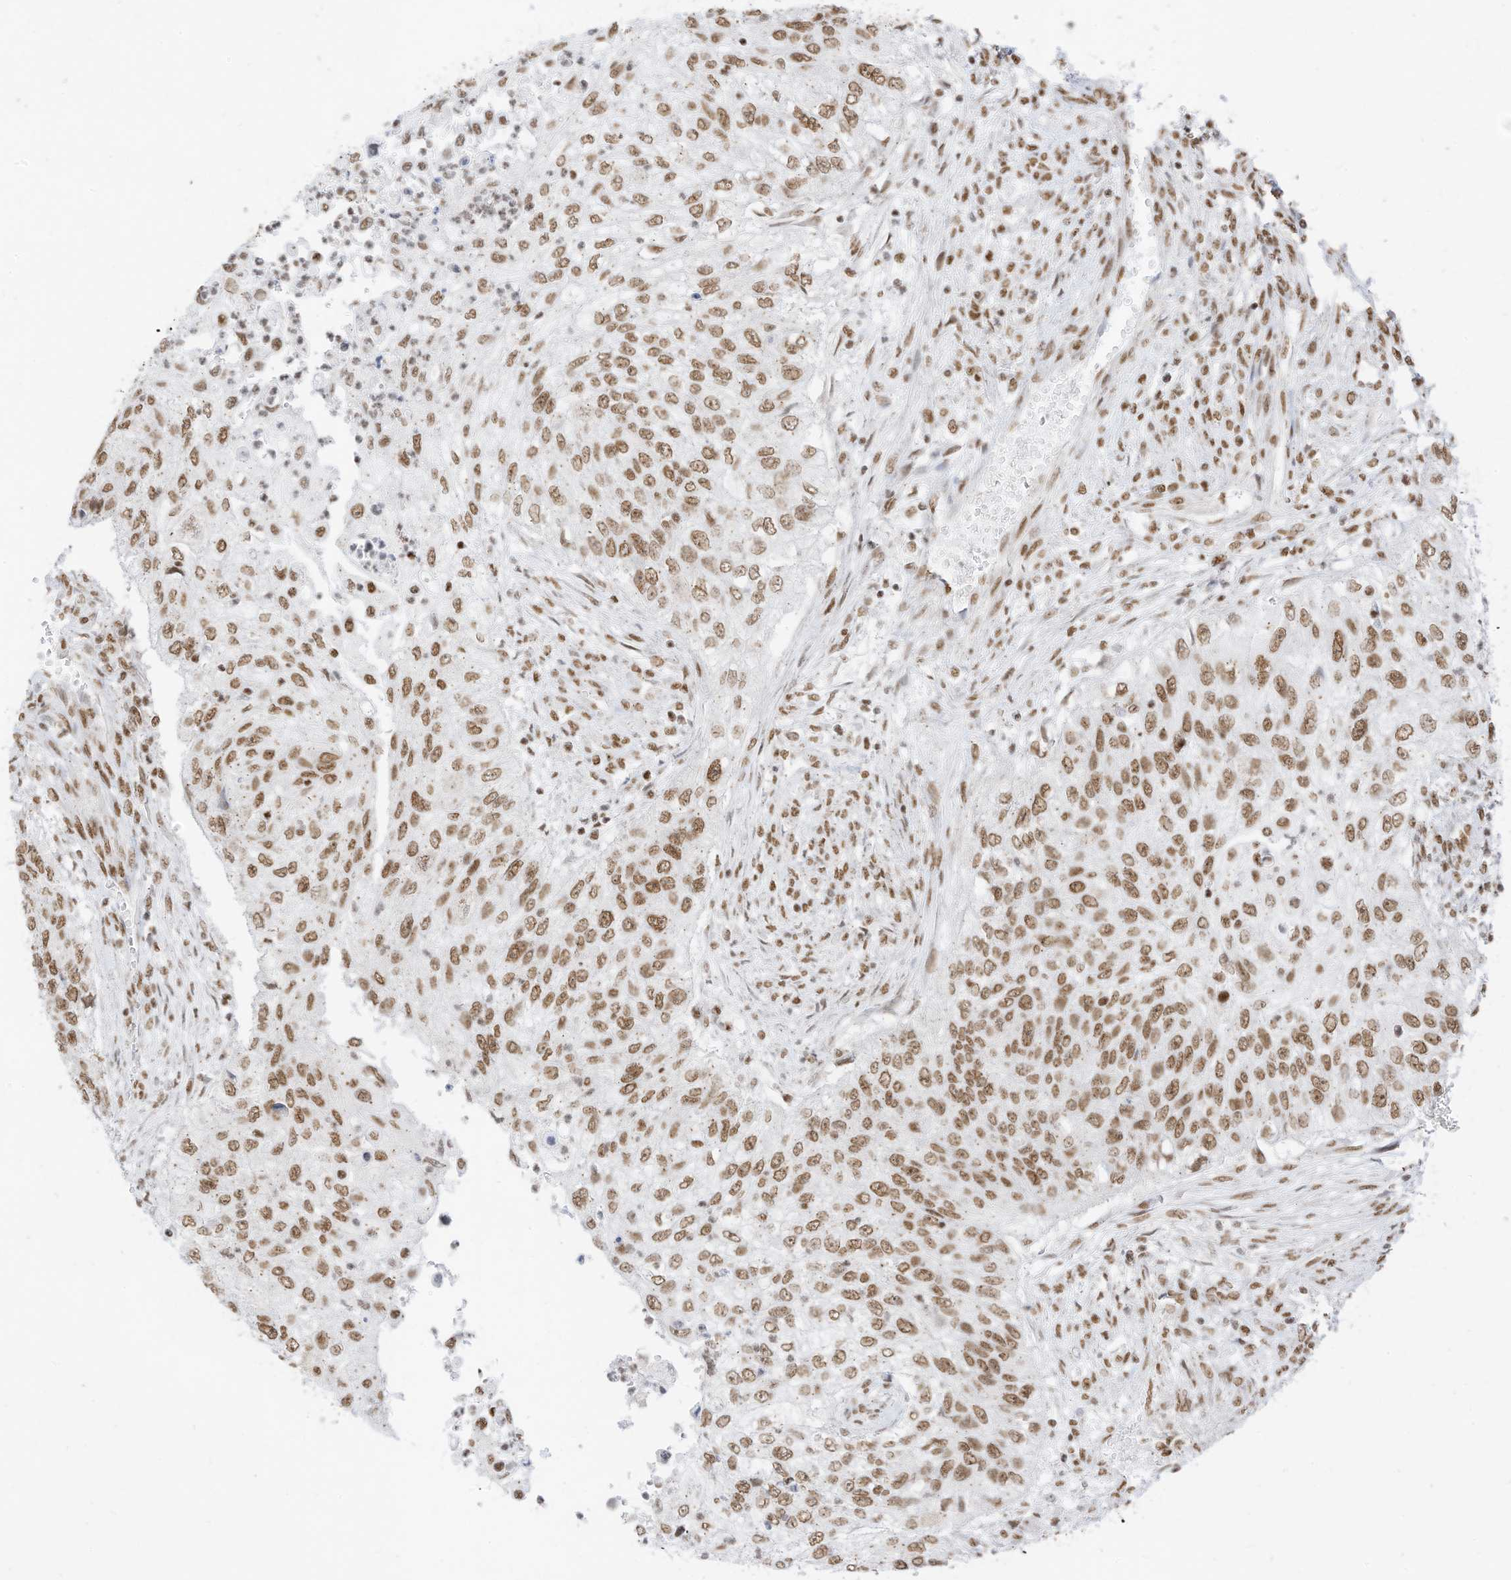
{"staining": {"intensity": "moderate", "quantity": ">75%", "location": "nuclear"}, "tissue": "urothelial cancer", "cell_type": "Tumor cells", "image_type": "cancer", "snomed": [{"axis": "morphology", "description": "Urothelial carcinoma, High grade"}, {"axis": "topography", "description": "Urinary bladder"}], "caption": "Human urothelial cancer stained with a brown dye shows moderate nuclear positive staining in about >75% of tumor cells.", "gene": "SMARCA2", "patient": {"sex": "female", "age": 60}}